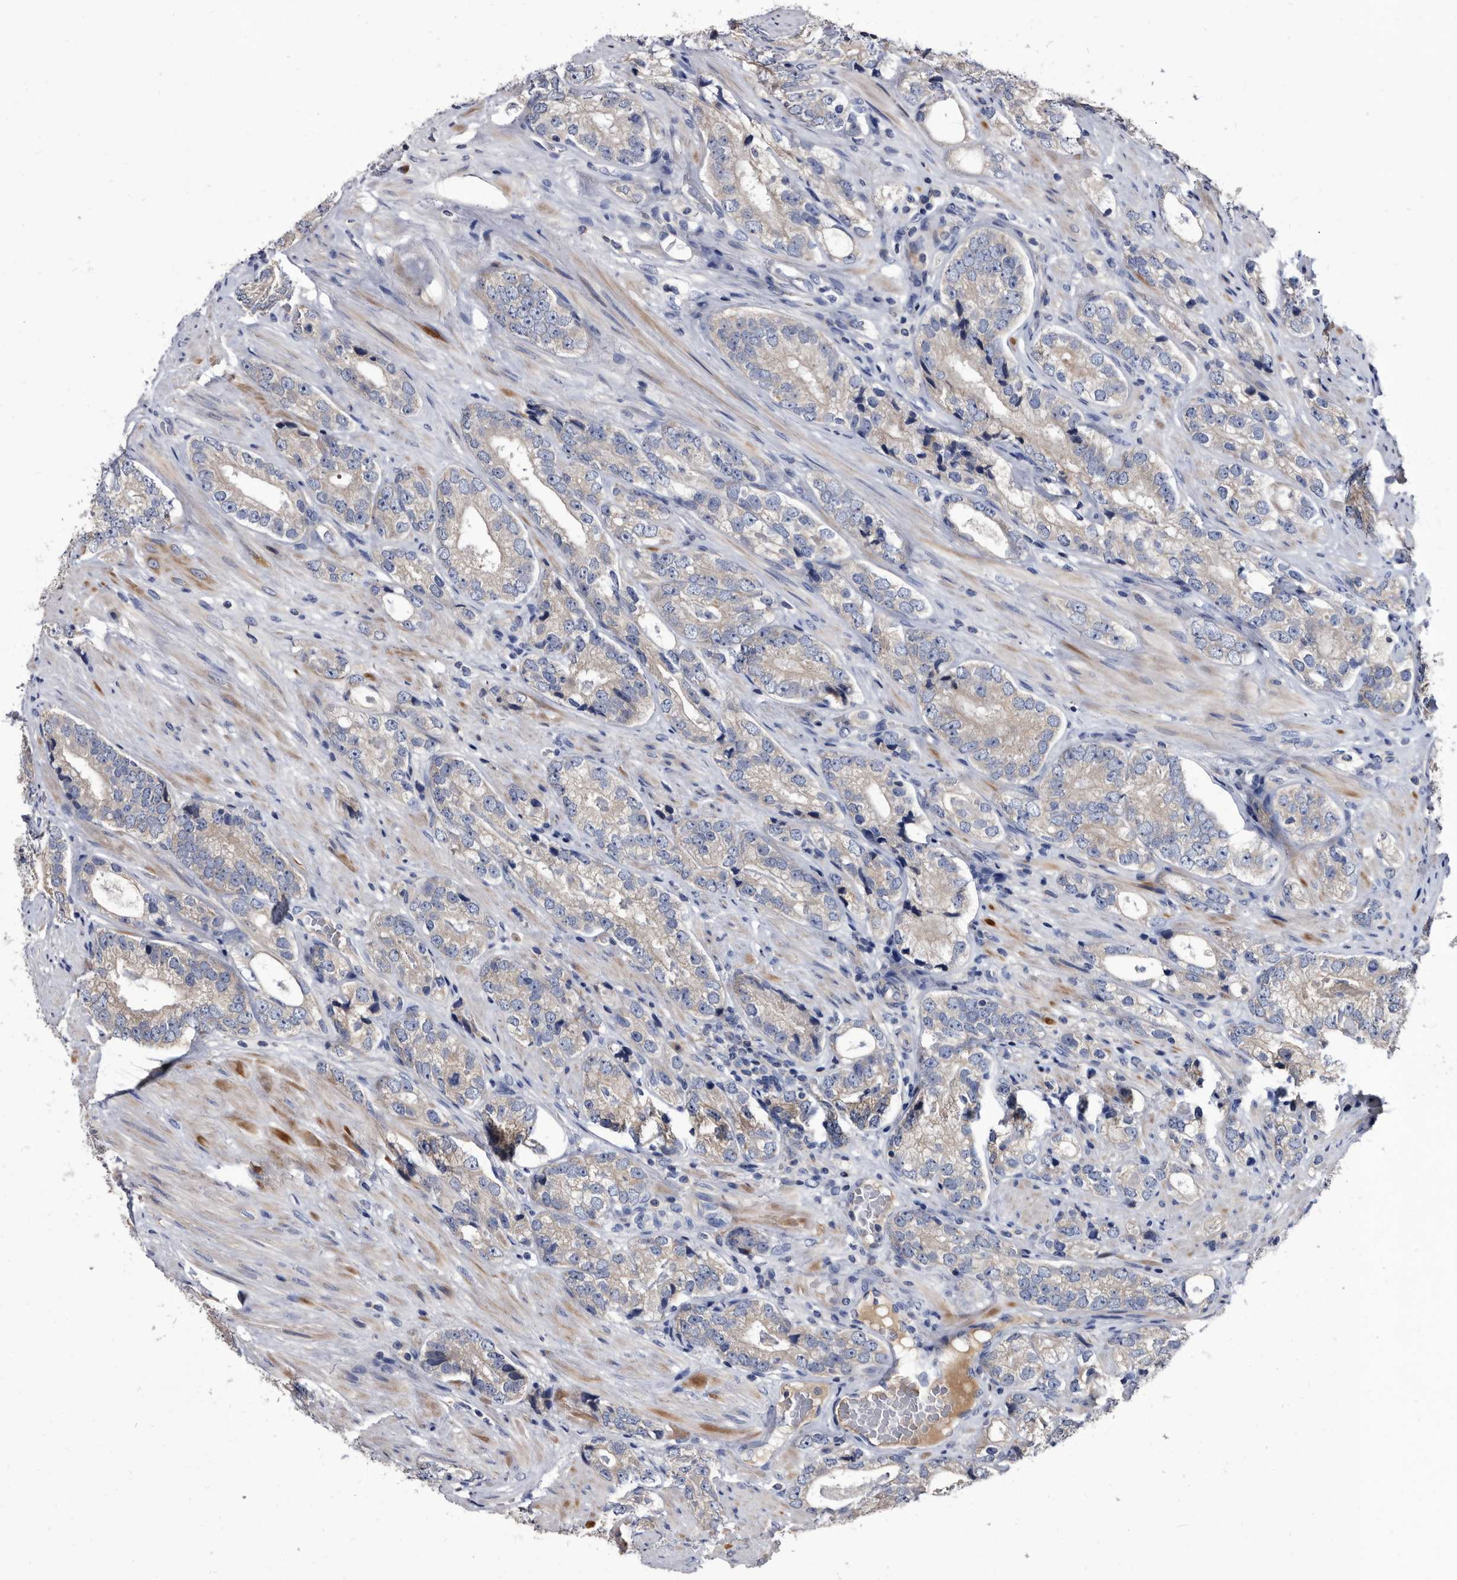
{"staining": {"intensity": "weak", "quantity": ">75%", "location": "cytoplasmic/membranous"}, "tissue": "prostate cancer", "cell_type": "Tumor cells", "image_type": "cancer", "snomed": [{"axis": "morphology", "description": "Adenocarcinoma, High grade"}, {"axis": "topography", "description": "Prostate"}], "caption": "Immunohistochemistry of high-grade adenocarcinoma (prostate) demonstrates low levels of weak cytoplasmic/membranous expression in about >75% of tumor cells. (Stains: DAB in brown, nuclei in blue, Microscopy: brightfield microscopy at high magnification).", "gene": "DTNBP1", "patient": {"sex": "male", "age": 56}}